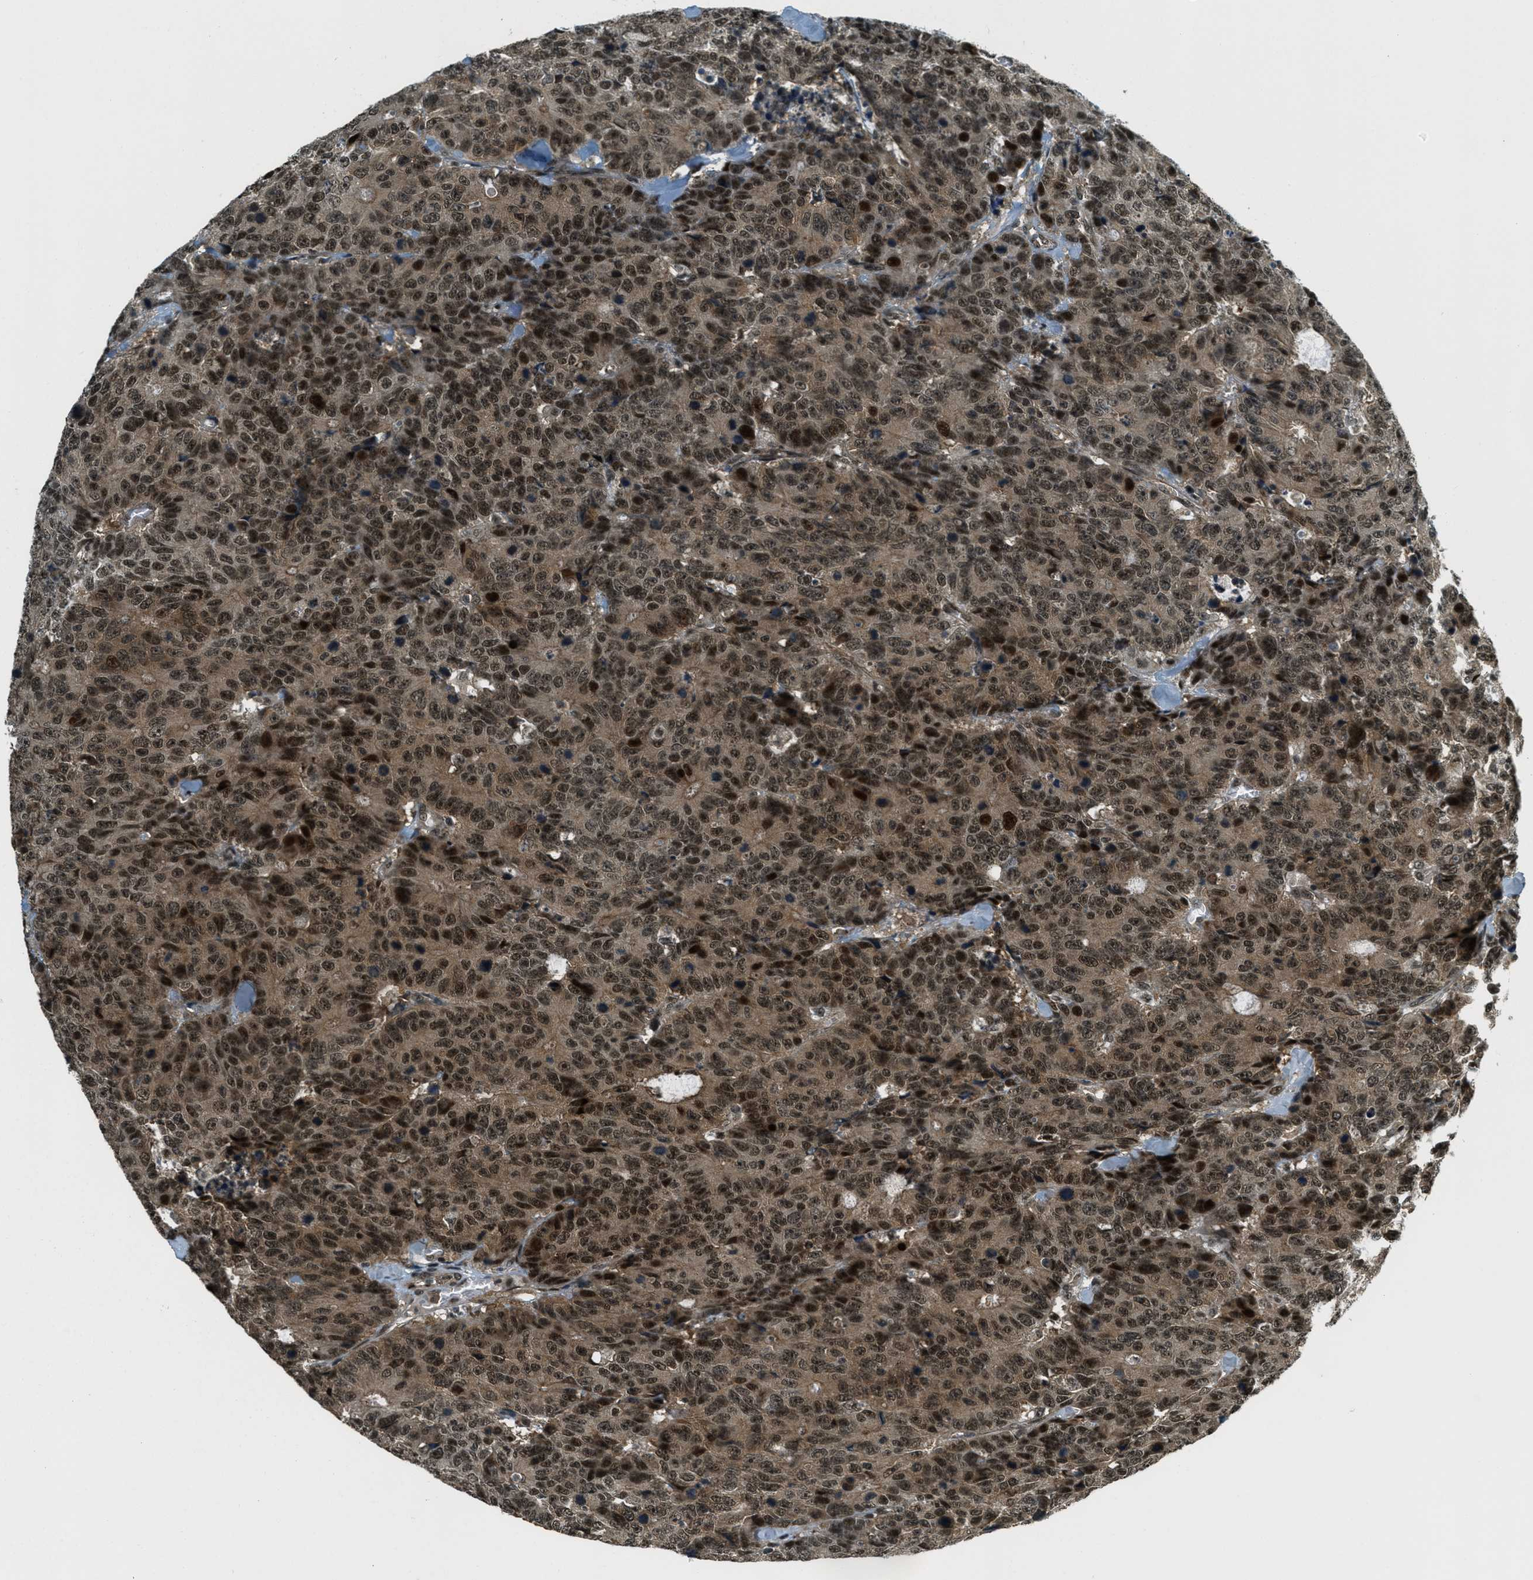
{"staining": {"intensity": "strong", "quantity": ">75%", "location": "cytoplasmic/membranous,nuclear"}, "tissue": "colorectal cancer", "cell_type": "Tumor cells", "image_type": "cancer", "snomed": [{"axis": "morphology", "description": "Adenocarcinoma, NOS"}, {"axis": "topography", "description": "Colon"}], "caption": "Tumor cells demonstrate high levels of strong cytoplasmic/membranous and nuclear expression in about >75% of cells in colorectal cancer (adenocarcinoma). Nuclei are stained in blue.", "gene": "FOXM1", "patient": {"sex": "female", "age": 86}}